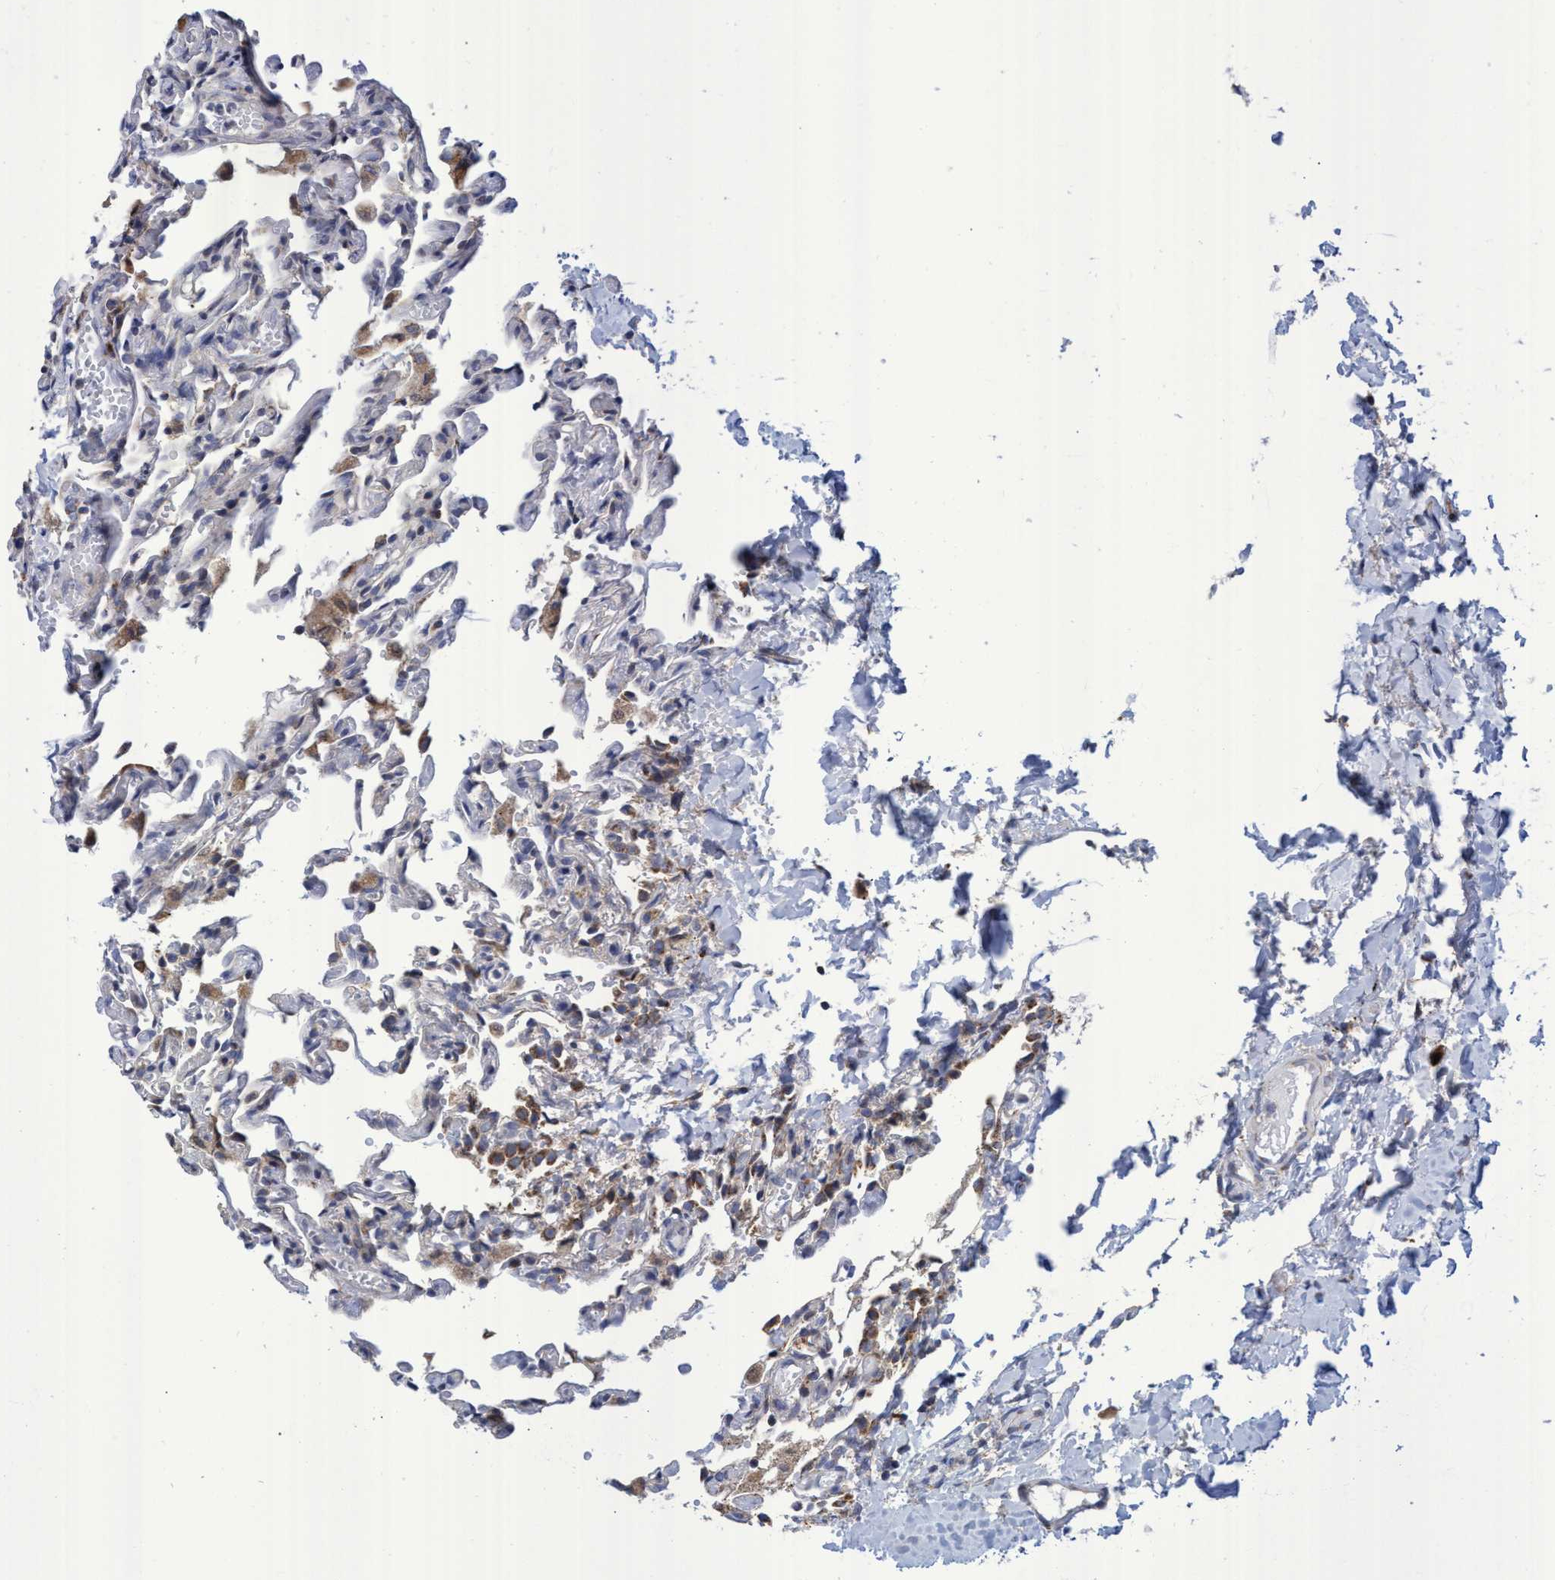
{"staining": {"intensity": "moderate", "quantity": "<25%", "location": "cytoplasmic/membranous"}, "tissue": "lung", "cell_type": "Alveolar cells", "image_type": "normal", "snomed": [{"axis": "morphology", "description": "Normal tissue, NOS"}, {"axis": "topography", "description": "Lung"}], "caption": "The image displays staining of unremarkable lung, revealing moderate cytoplasmic/membranous protein staining (brown color) within alveolar cells.", "gene": "NAT16", "patient": {"sex": "male", "age": 21}}